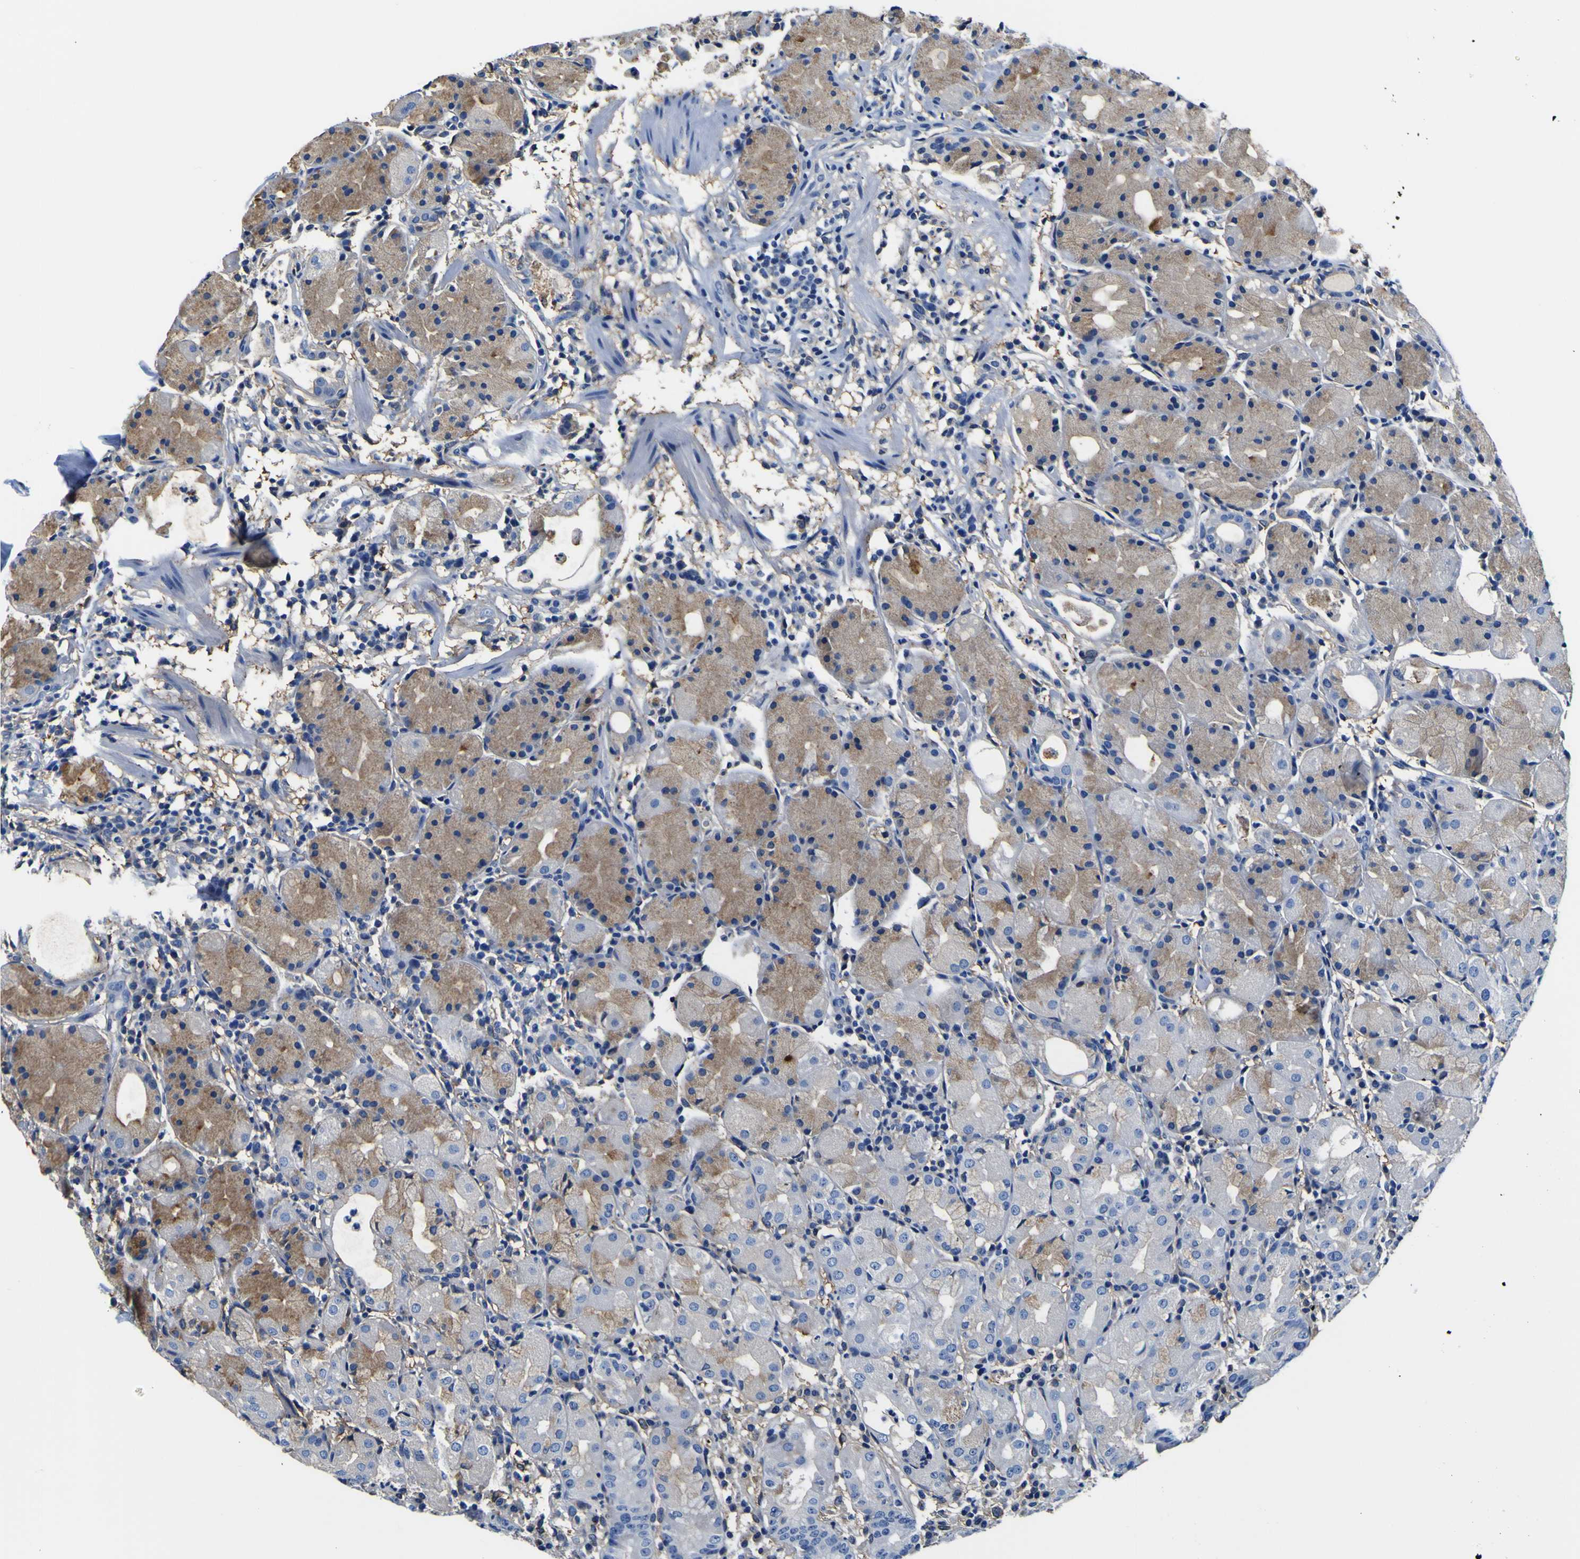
{"staining": {"intensity": "moderate", "quantity": "25%-75%", "location": "cytoplasmic/membranous"}, "tissue": "stomach", "cell_type": "Glandular cells", "image_type": "normal", "snomed": [{"axis": "morphology", "description": "Normal tissue, NOS"}, {"axis": "topography", "description": "Stomach"}, {"axis": "topography", "description": "Stomach, lower"}], "caption": "High-magnification brightfield microscopy of unremarkable stomach stained with DAB (3,3'-diaminobenzidine) (brown) and counterstained with hematoxylin (blue). glandular cells exhibit moderate cytoplasmic/membranous expression is seen in approximately25%-75% of cells. The staining is performed using DAB brown chromogen to label protein expression. The nuclei are counter-stained blue using hematoxylin.", "gene": "PXDN", "patient": {"sex": "female", "age": 75}}